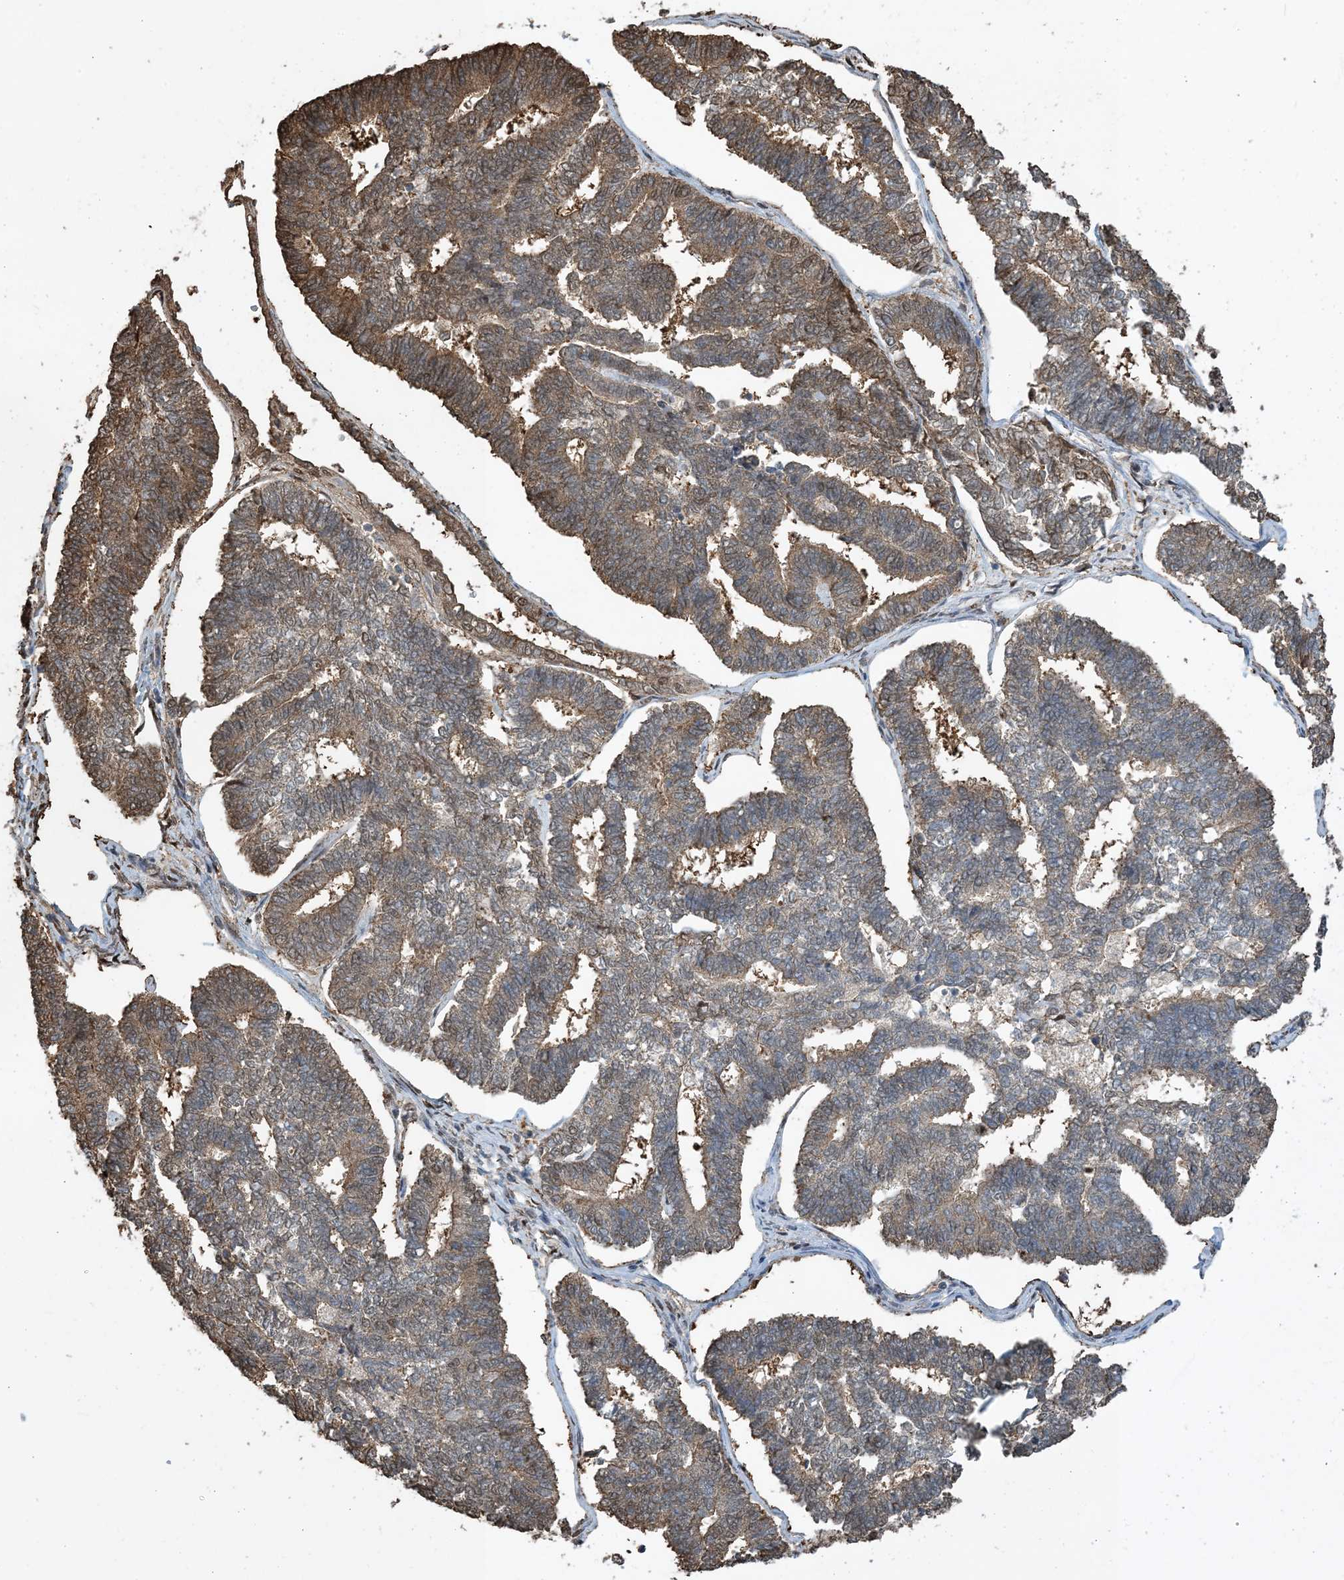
{"staining": {"intensity": "moderate", "quantity": "25%-75%", "location": "cytoplasmic/membranous,nuclear"}, "tissue": "endometrial cancer", "cell_type": "Tumor cells", "image_type": "cancer", "snomed": [{"axis": "morphology", "description": "Adenocarcinoma, NOS"}, {"axis": "topography", "description": "Endometrium"}], "caption": "IHC photomicrograph of neoplastic tissue: human endometrial adenocarcinoma stained using immunohistochemistry displays medium levels of moderate protein expression localized specifically in the cytoplasmic/membranous and nuclear of tumor cells, appearing as a cytoplasmic/membranous and nuclear brown color.", "gene": "HSPA1A", "patient": {"sex": "female", "age": 70}}